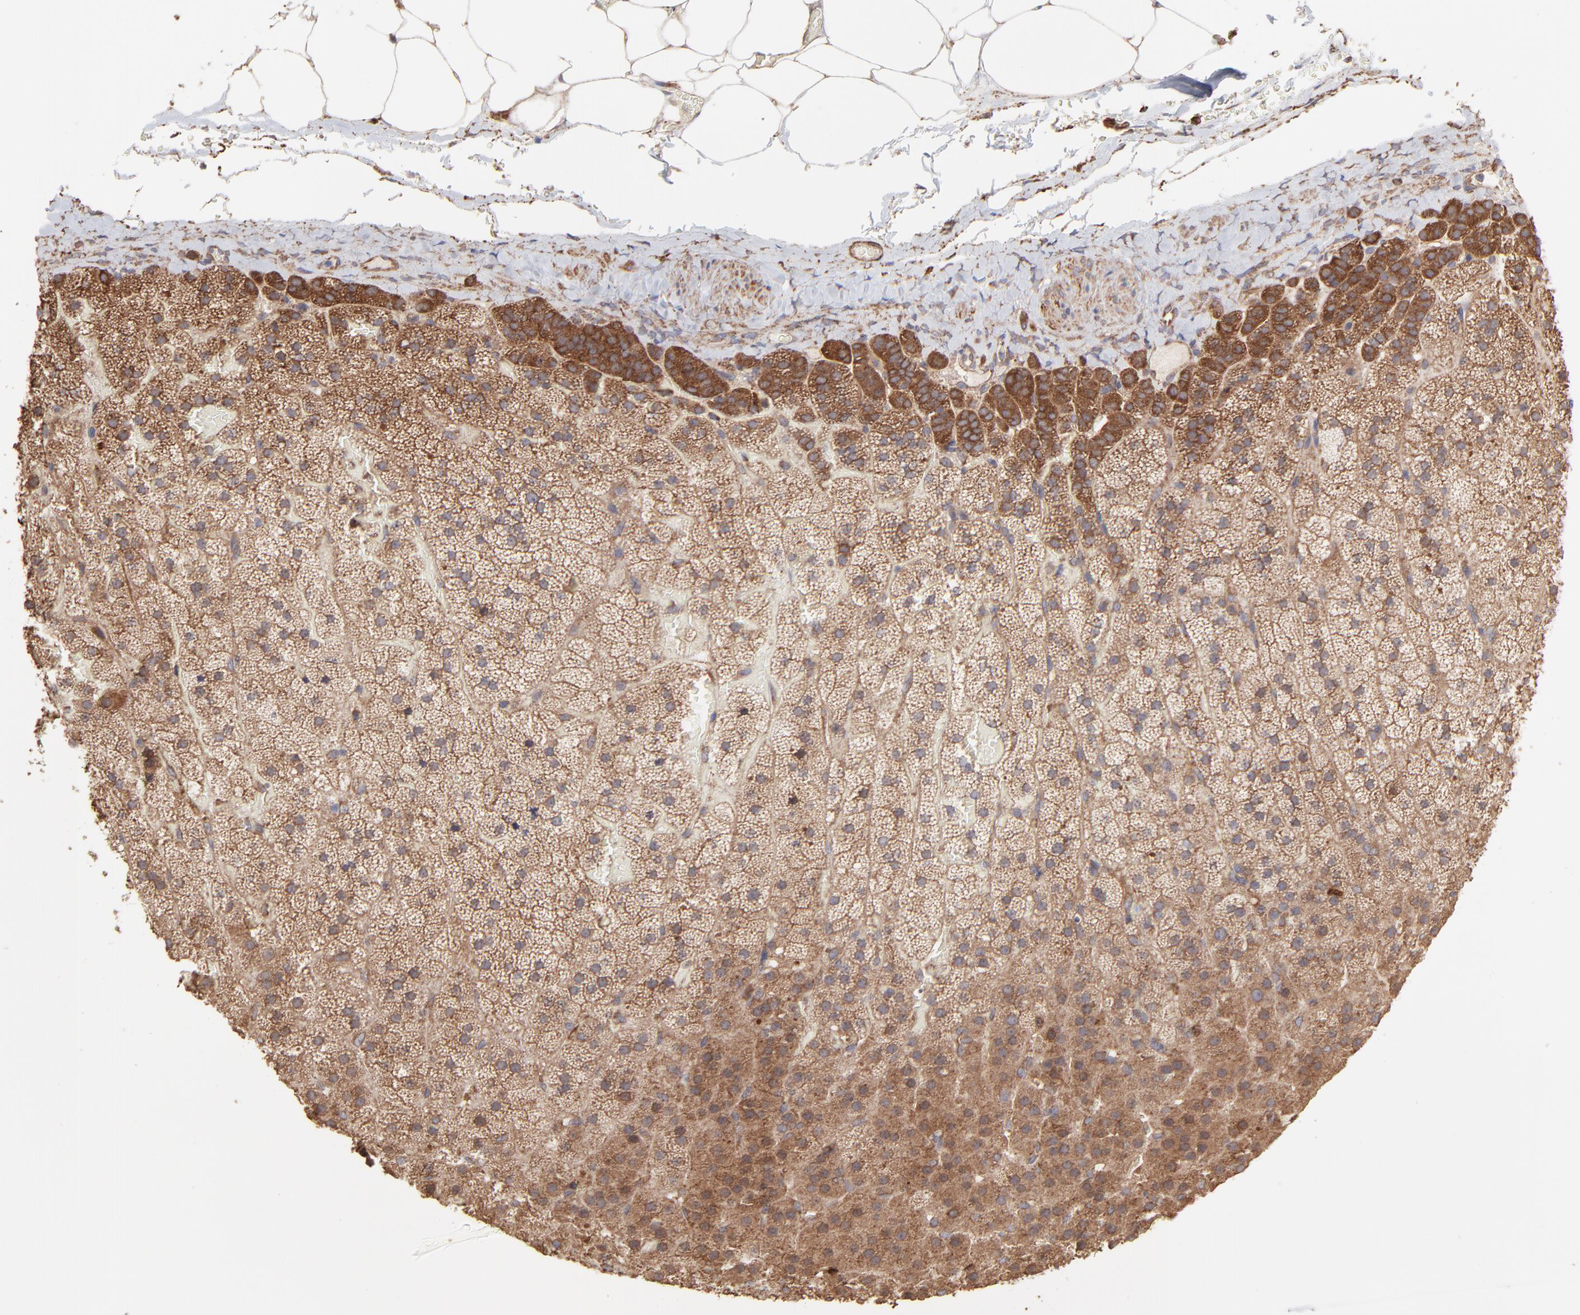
{"staining": {"intensity": "strong", "quantity": ">75%", "location": "cytoplasmic/membranous"}, "tissue": "adrenal gland", "cell_type": "Glandular cells", "image_type": "normal", "snomed": [{"axis": "morphology", "description": "Normal tissue, NOS"}, {"axis": "topography", "description": "Adrenal gland"}], "caption": "This image exhibits IHC staining of benign adrenal gland, with high strong cytoplasmic/membranous staining in about >75% of glandular cells.", "gene": "PFKM", "patient": {"sex": "male", "age": 35}}